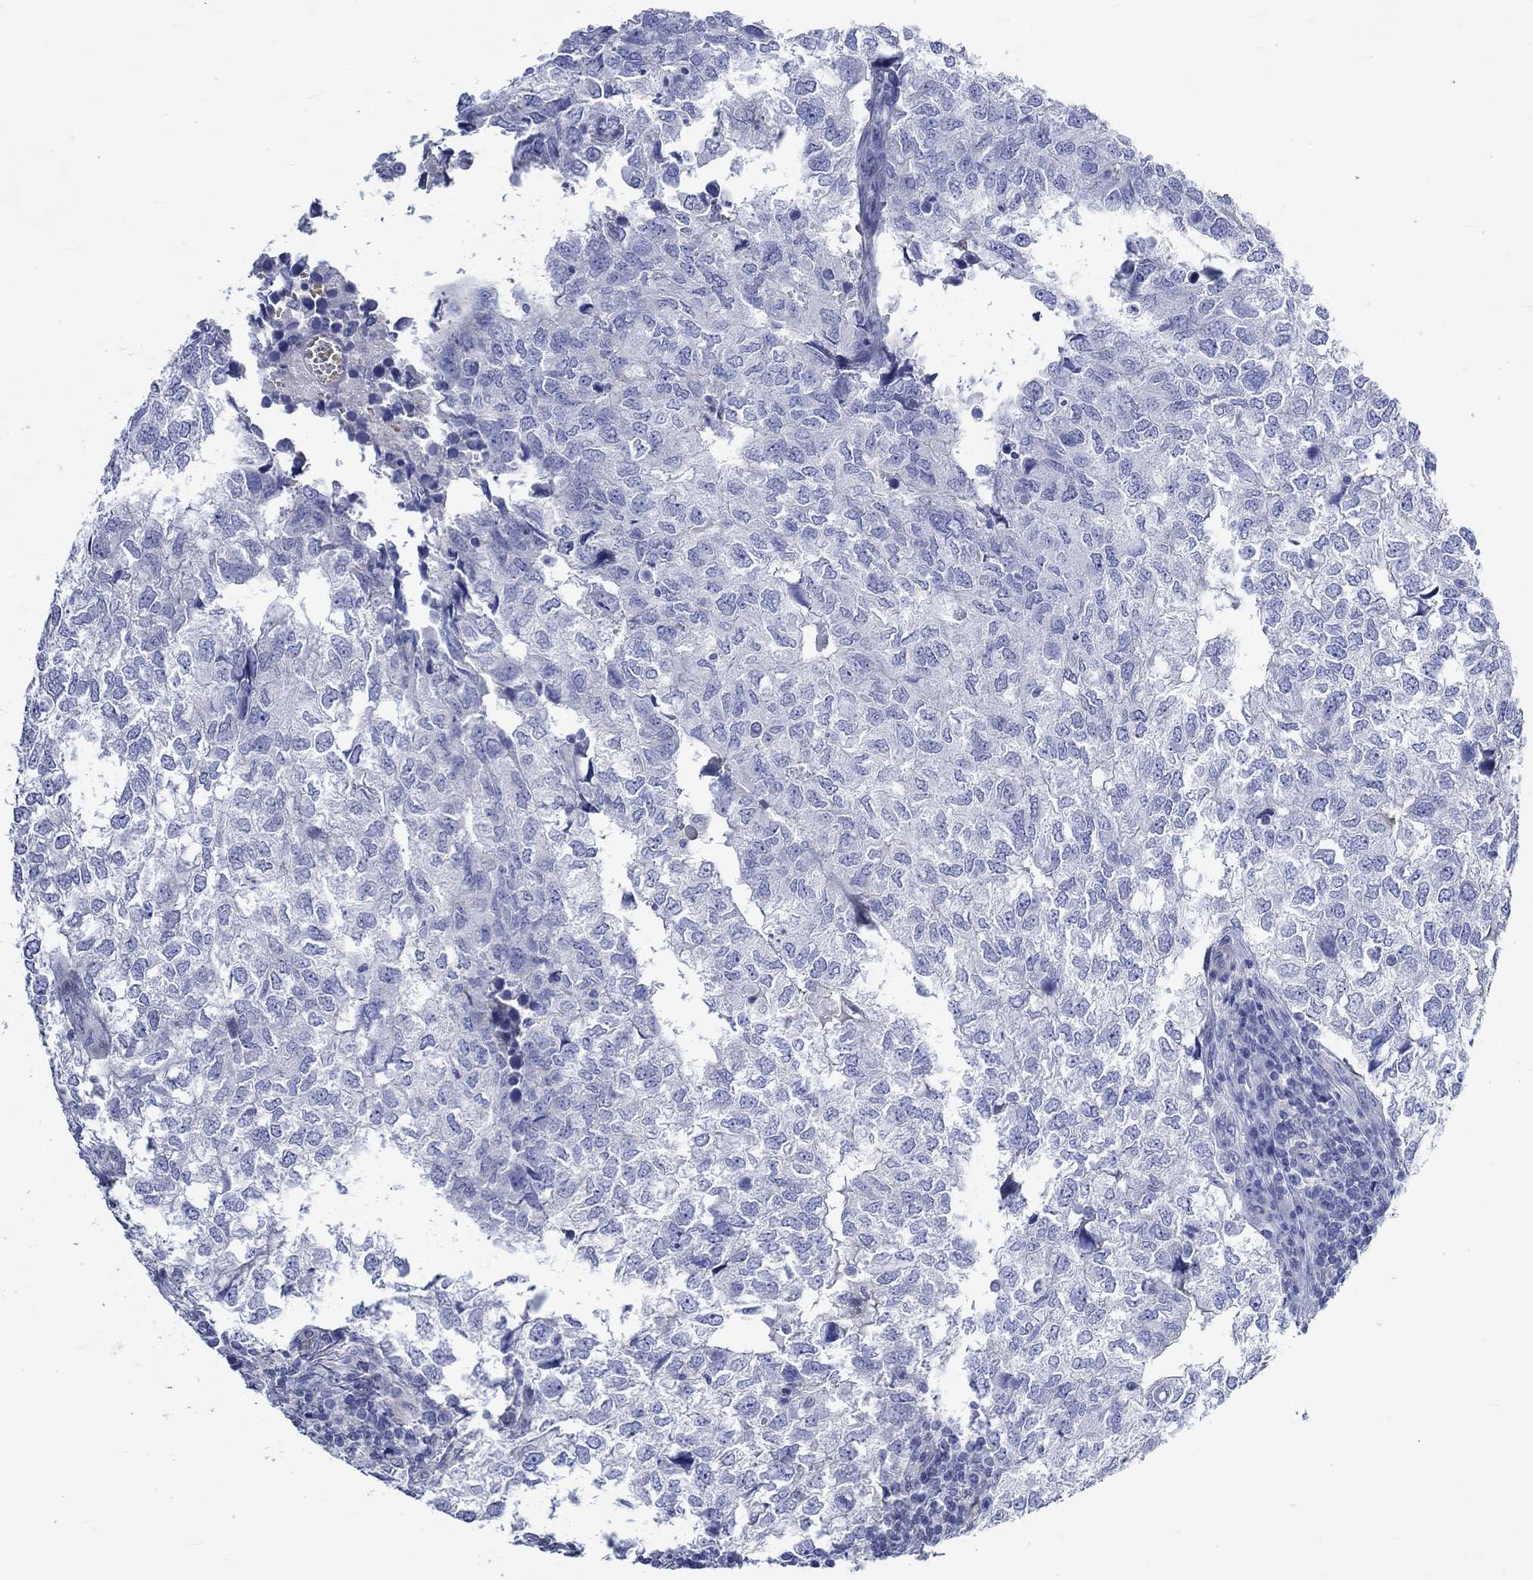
{"staining": {"intensity": "negative", "quantity": "none", "location": "none"}, "tissue": "breast cancer", "cell_type": "Tumor cells", "image_type": "cancer", "snomed": [{"axis": "morphology", "description": "Duct carcinoma"}, {"axis": "topography", "description": "Breast"}], "caption": "There is no significant positivity in tumor cells of intraductal carcinoma (breast).", "gene": "NRIP3", "patient": {"sex": "female", "age": 30}}